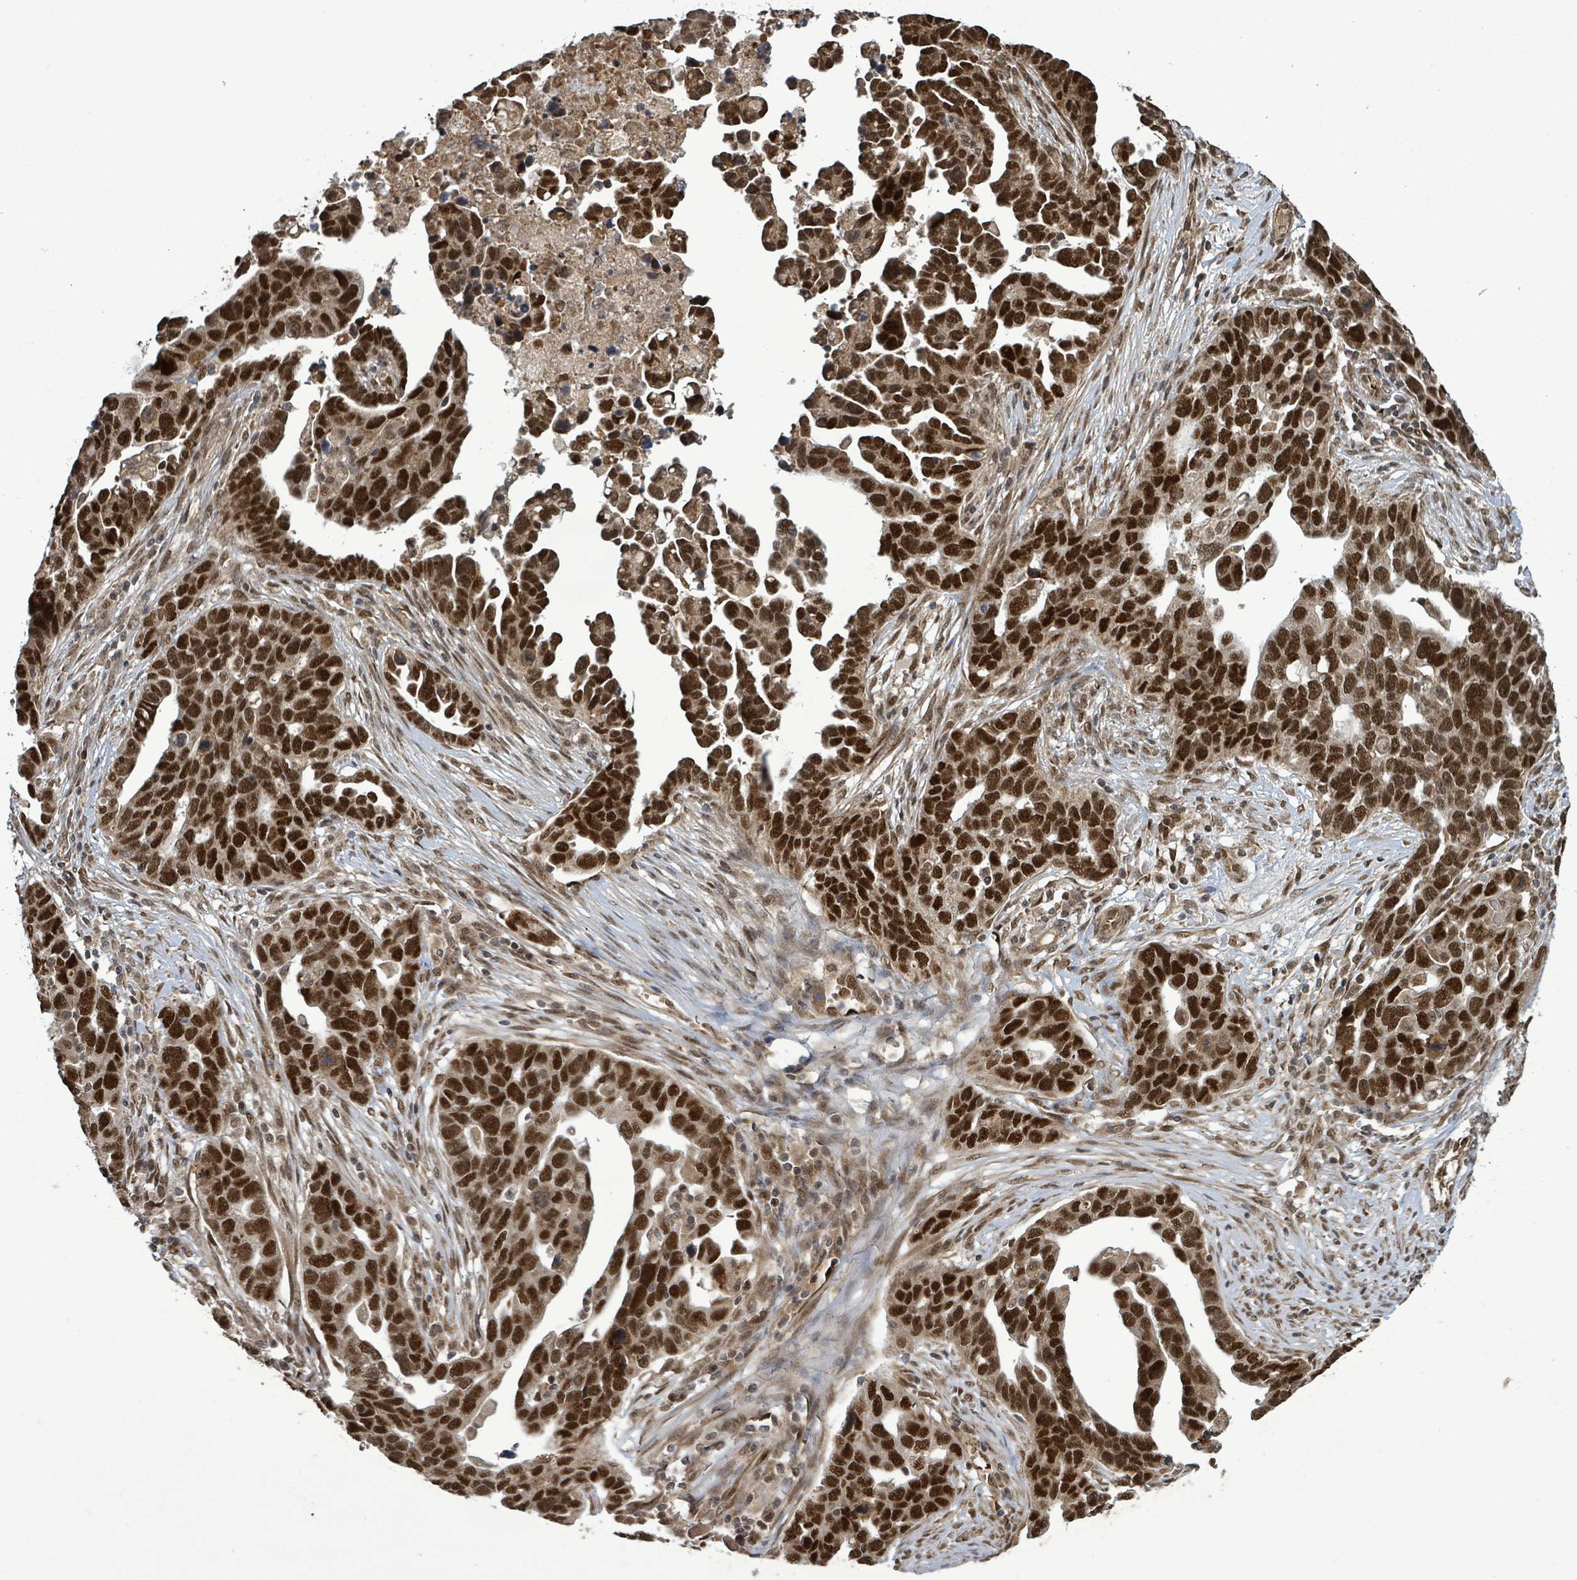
{"staining": {"intensity": "strong", "quantity": ">75%", "location": "nuclear"}, "tissue": "ovarian cancer", "cell_type": "Tumor cells", "image_type": "cancer", "snomed": [{"axis": "morphology", "description": "Cystadenocarcinoma, serous, NOS"}, {"axis": "topography", "description": "Ovary"}], "caption": "Immunohistochemistry image of neoplastic tissue: human ovarian cancer stained using immunohistochemistry (IHC) reveals high levels of strong protein expression localized specifically in the nuclear of tumor cells, appearing as a nuclear brown color.", "gene": "PATZ1", "patient": {"sex": "female", "age": 54}}